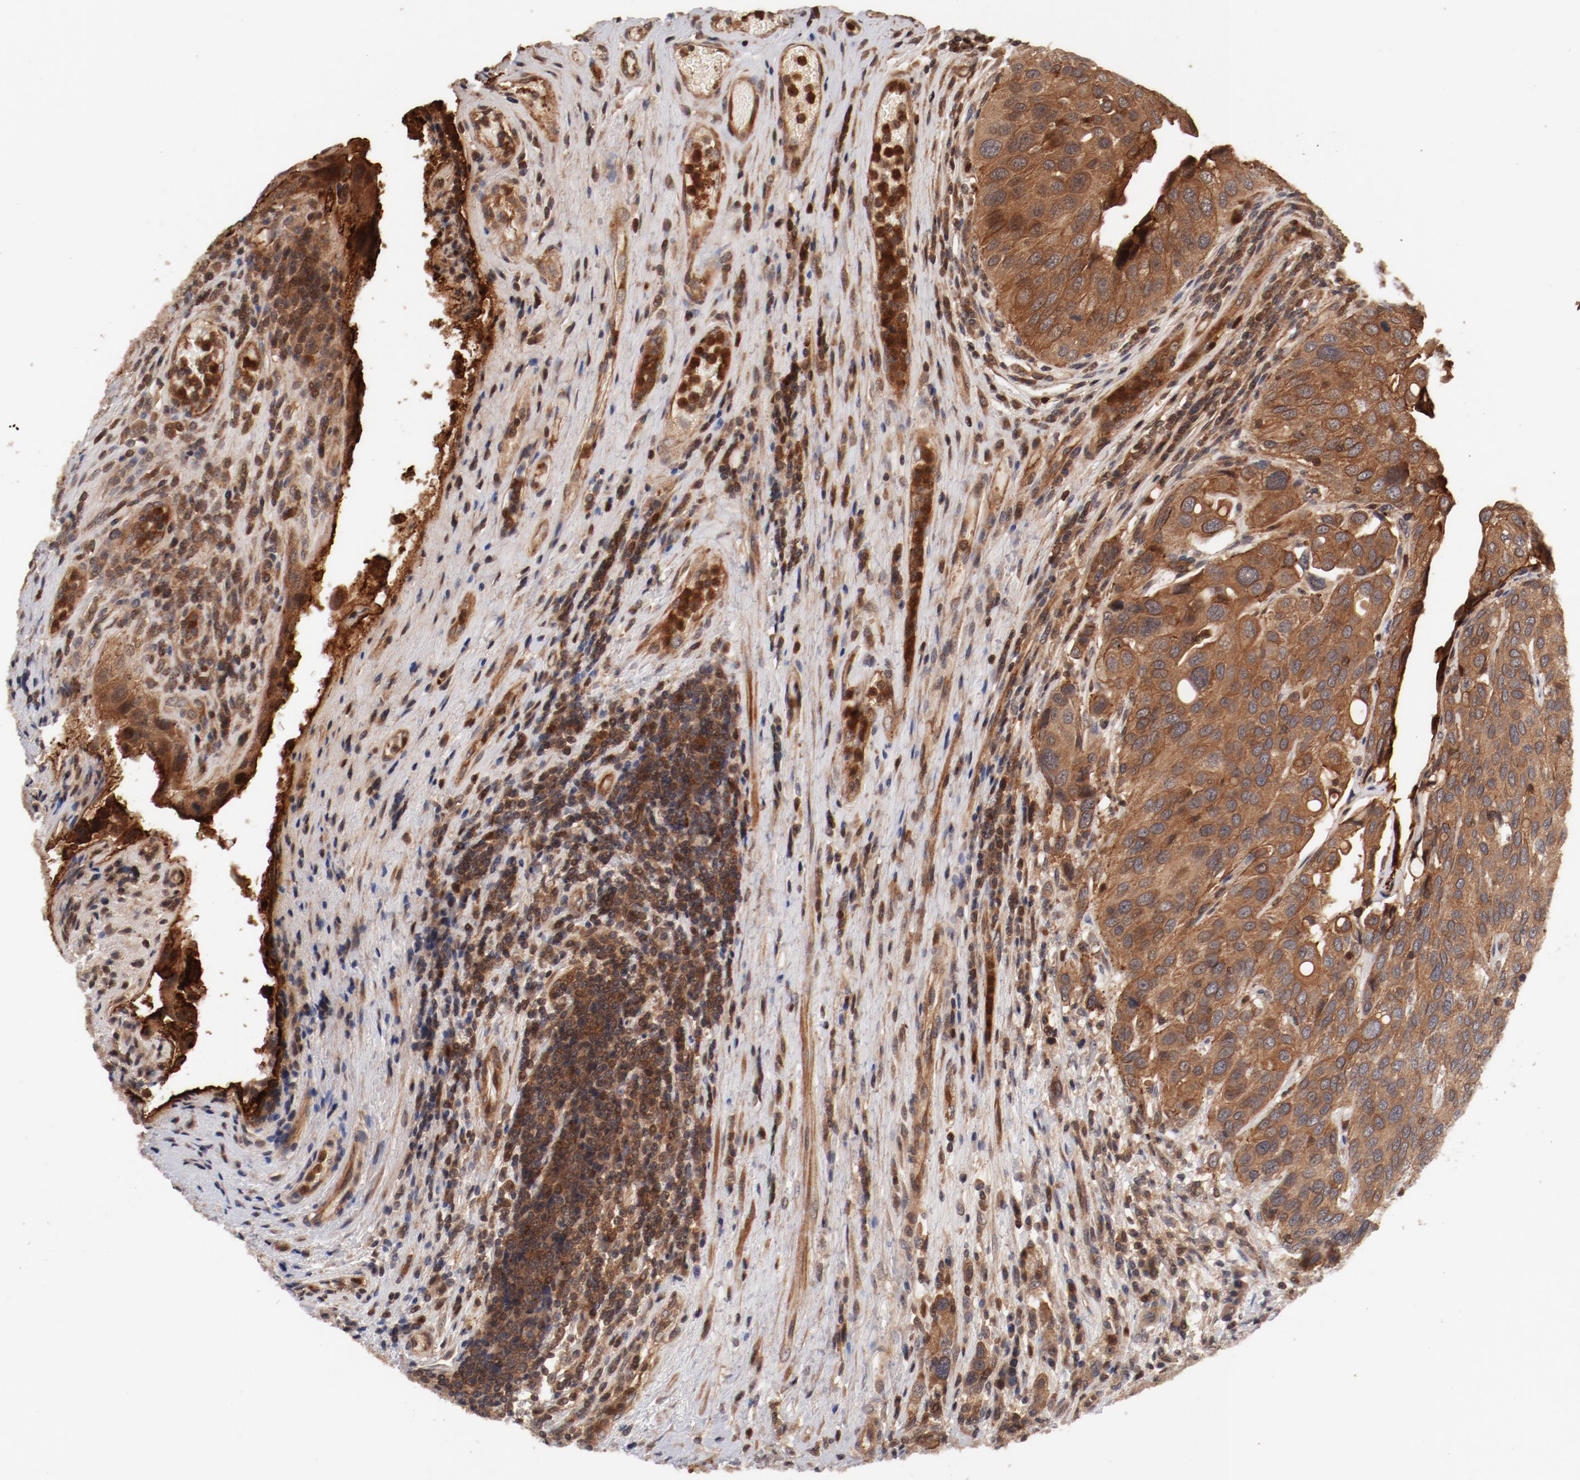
{"staining": {"intensity": "moderate", "quantity": ">75%", "location": "cytoplasmic/membranous"}, "tissue": "urothelial cancer", "cell_type": "Tumor cells", "image_type": "cancer", "snomed": [{"axis": "morphology", "description": "Urothelial carcinoma, High grade"}, {"axis": "topography", "description": "Urinary bladder"}], "caption": "High-grade urothelial carcinoma tissue shows moderate cytoplasmic/membranous staining in about >75% of tumor cells, visualized by immunohistochemistry.", "gene": "GUF1", "patient": {"sex": "male", "age": 50}}